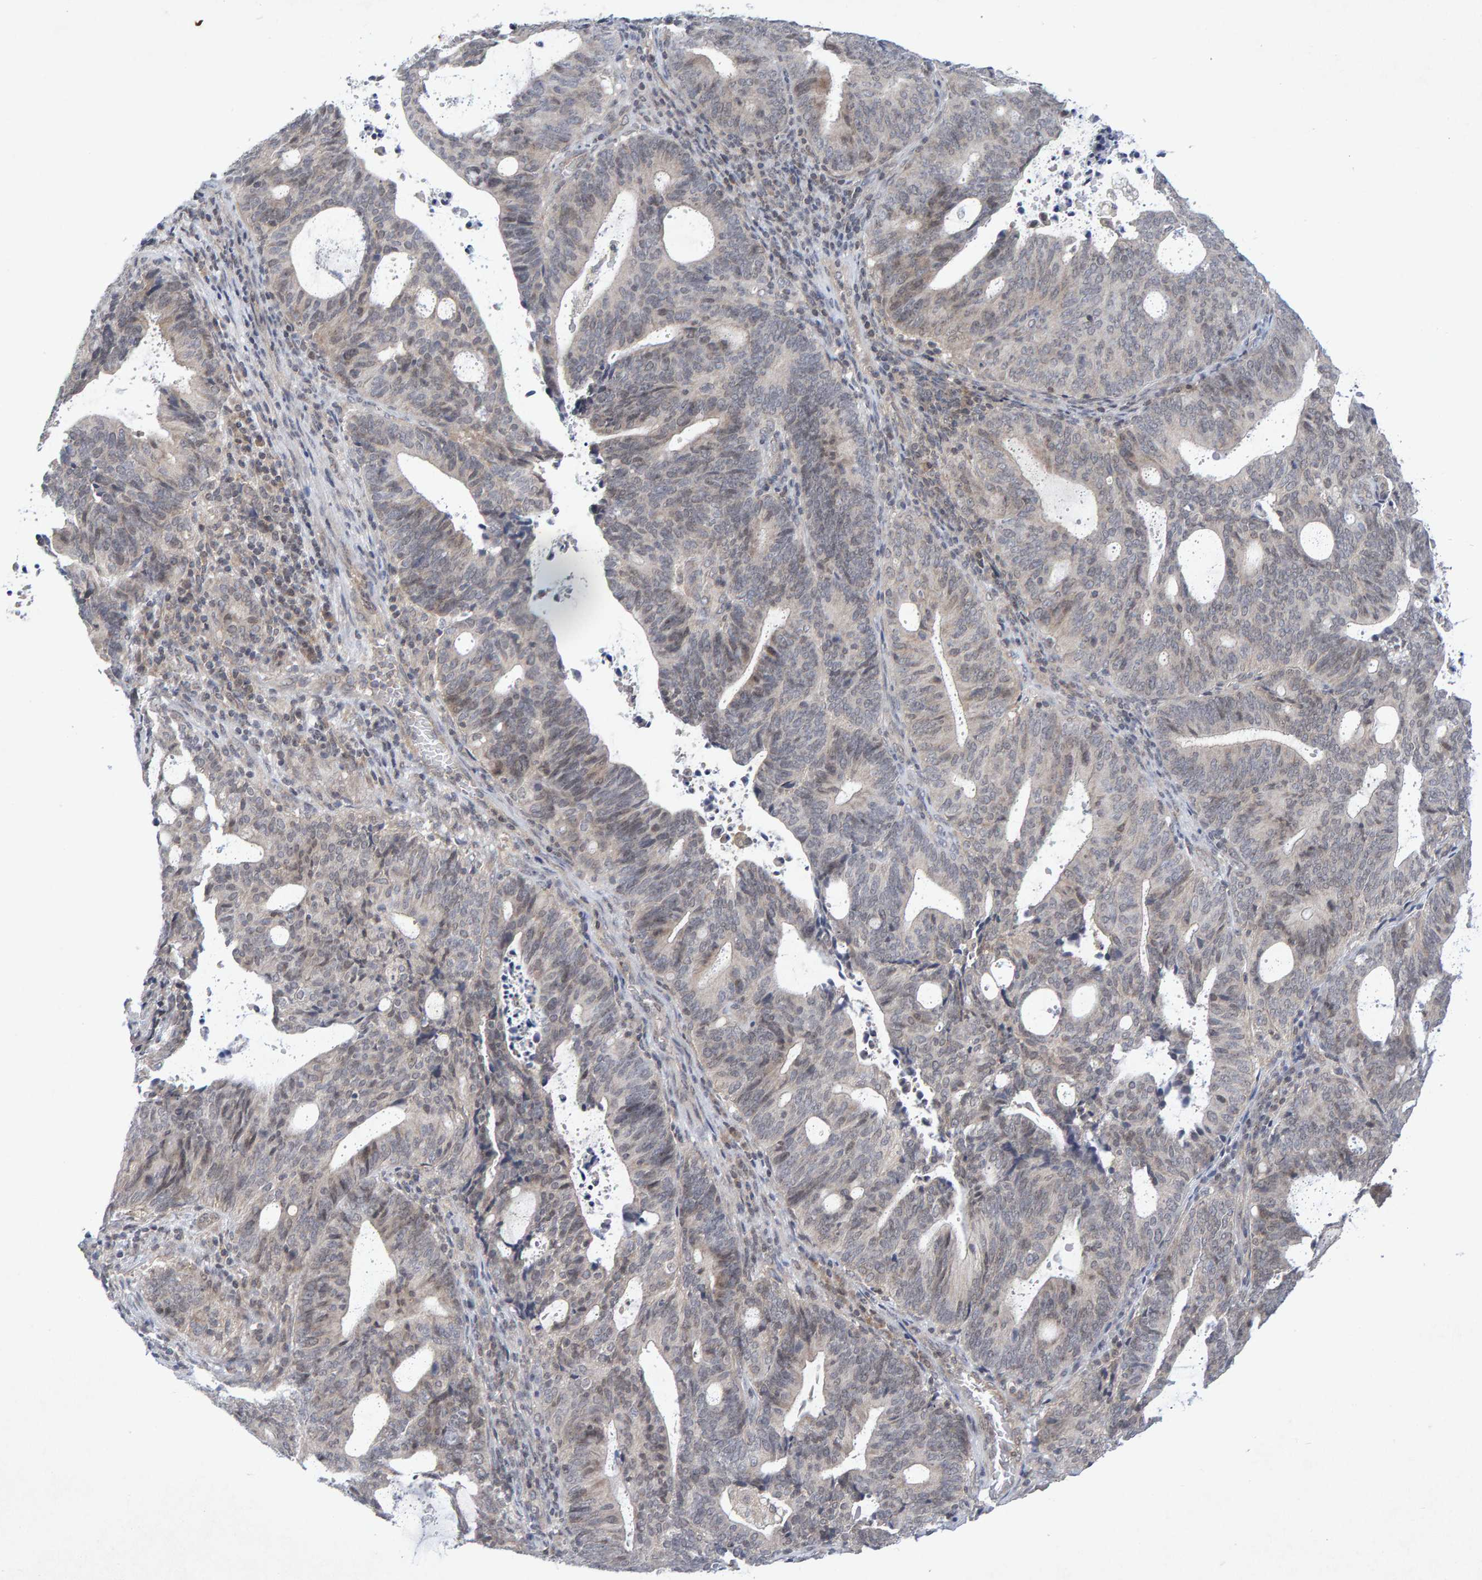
{"staining": {"intensity": "negative", "quantity": "none", "location": "none"}, "tissue": "endometrial cancer", "cell_type": "Tumor cells", "image_type": "cancer", "snomed": [{"axis": "morphology", "description": "Adenocarcinoma, NOS"}, {"axis": "topography", "description": "Uterus"}], "caption": "The image exhibits no significant staining in tumor cells of endometrial cancer.", "gene": "CDH2", "patient": {"sex": "female", "age": 83}}